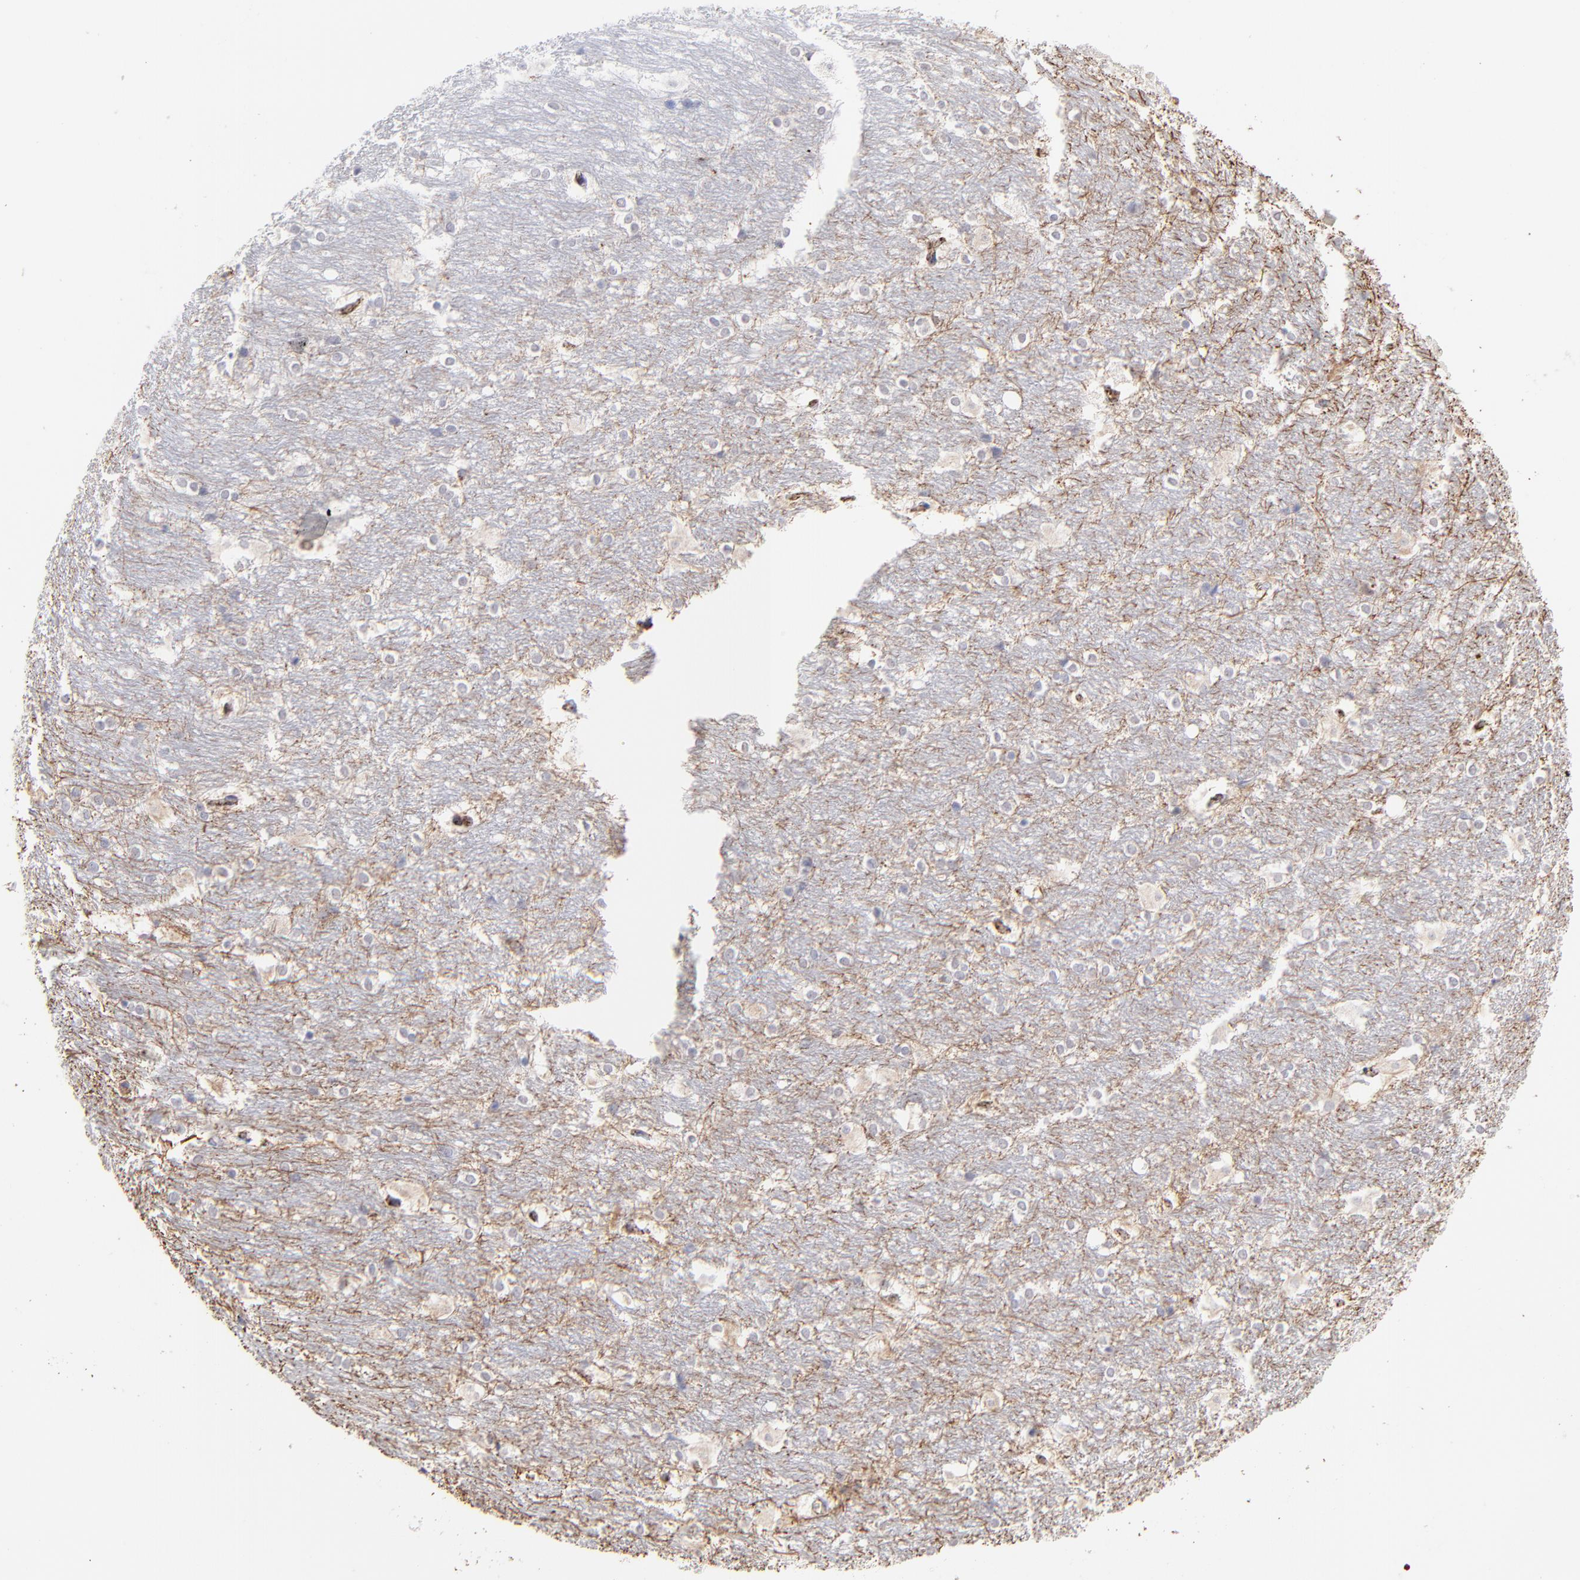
{"staining": {"intensity": "negative", "quantity": "none", "location": "none"}, "tissue": "hippocampus", "cell_type": "Glial cells", "image_type": "normal", "snomed": [{"axis": "morphology", "description": "Normal tissue, NOS"}, {"axis": "topography", "description": "Hippocampus"}], "caption": "Glial cells are negative for brown protein staining in benign hippocampus. (DAB immunohistochemistry, high magnification).", "gene": "COX8C", "patient": {"sex": "female", "age": 19}}